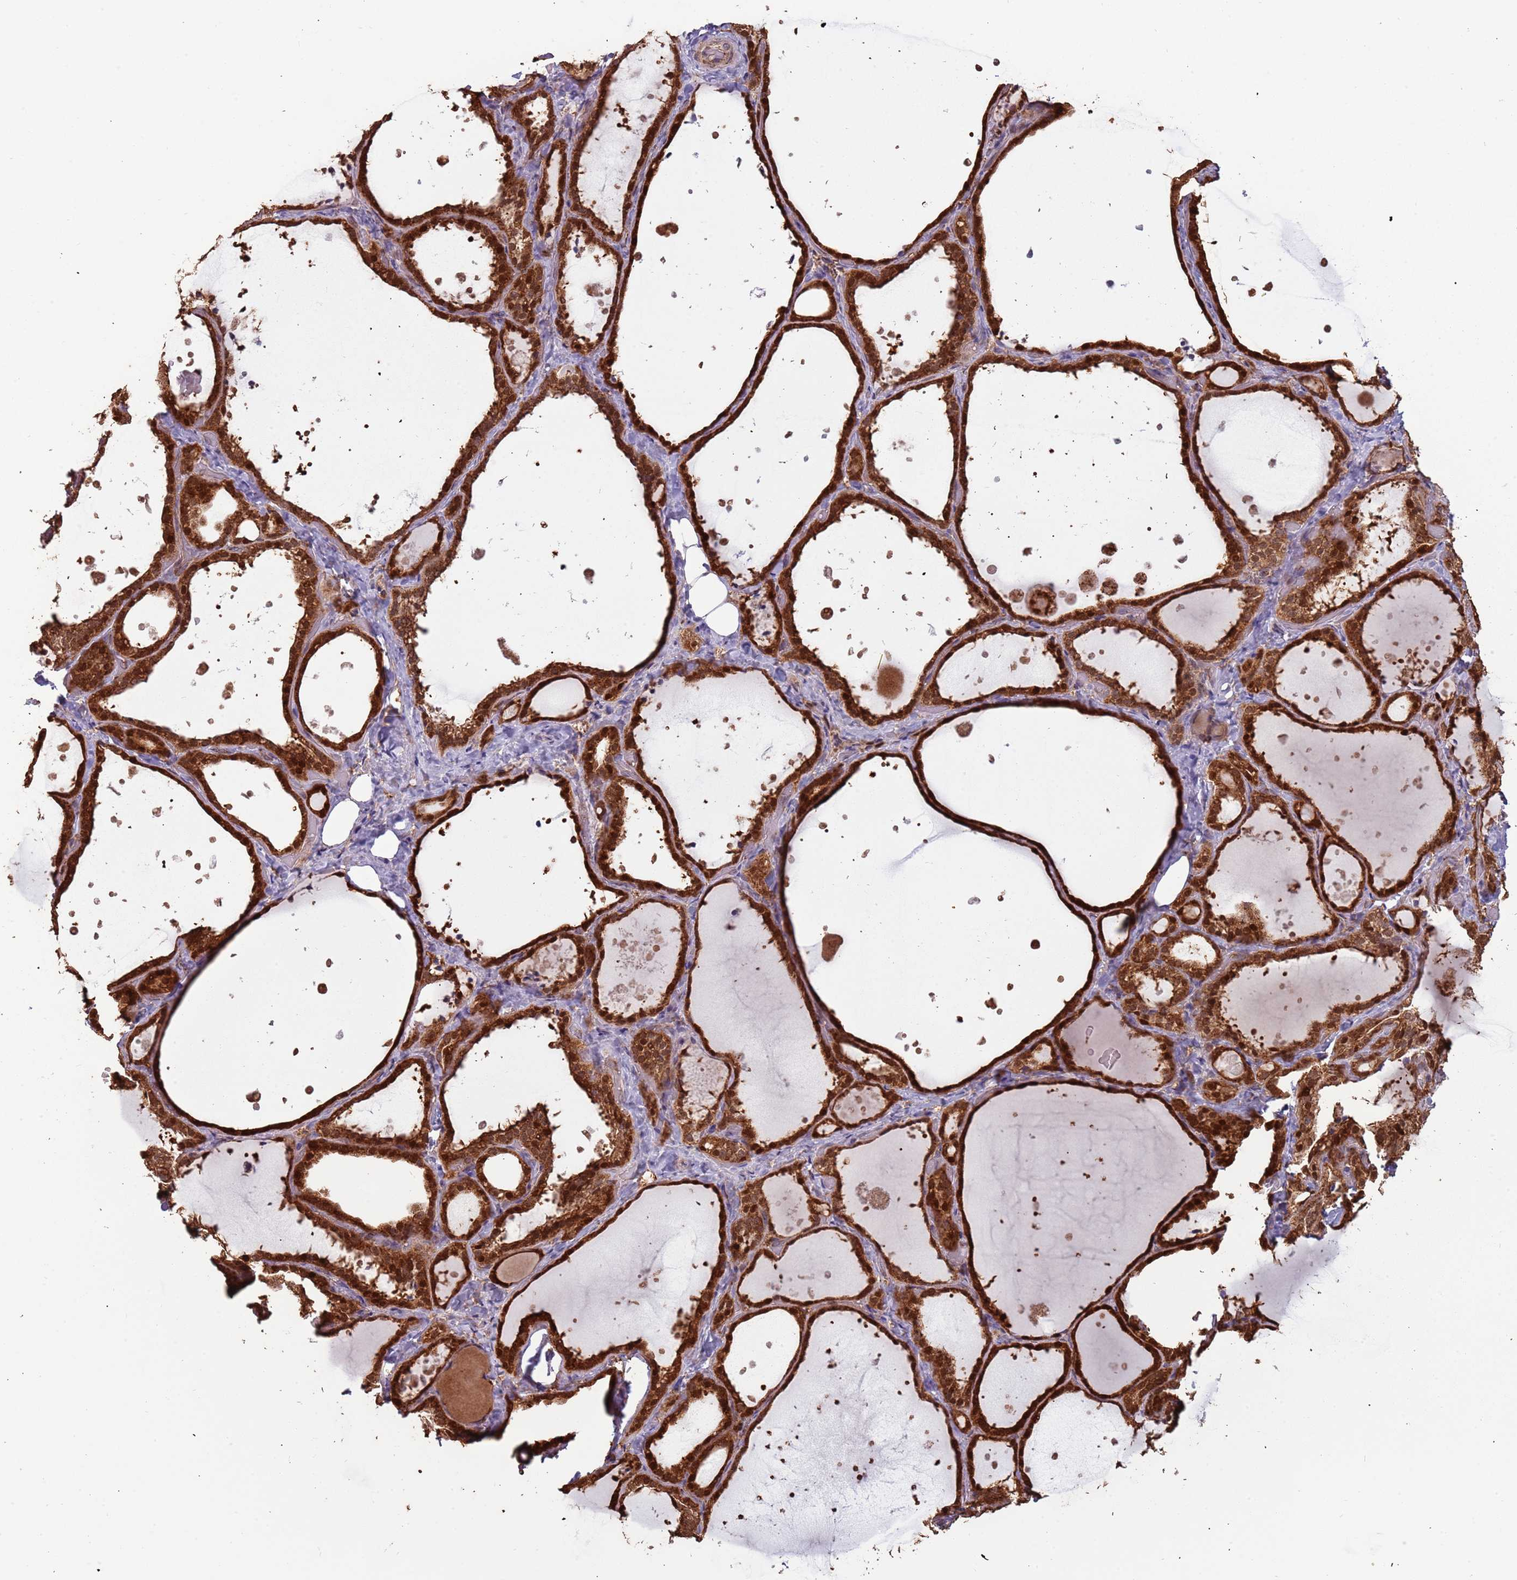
{"staining": {"intensity": "strong", "quantity": ">75%", "location": "cytoplasmic/membranous,nuclear"}, "tissue": "thyroid gland", "cell_type": "Glandular cells", "image_type": "normal", "snomed": [{"axis": "morphology", "description": "Normal tissue, NOS"}, {"axis": "topography", "description": "Thyroid gland"}], "caption": "A high amount of strong cytoplasmic/membranous,nuclear expression is identified in about >75% of glandular cells in benign thyroid gland.", "gene": "IL17RD", "patient": {"sex": "female", "age": 44}}